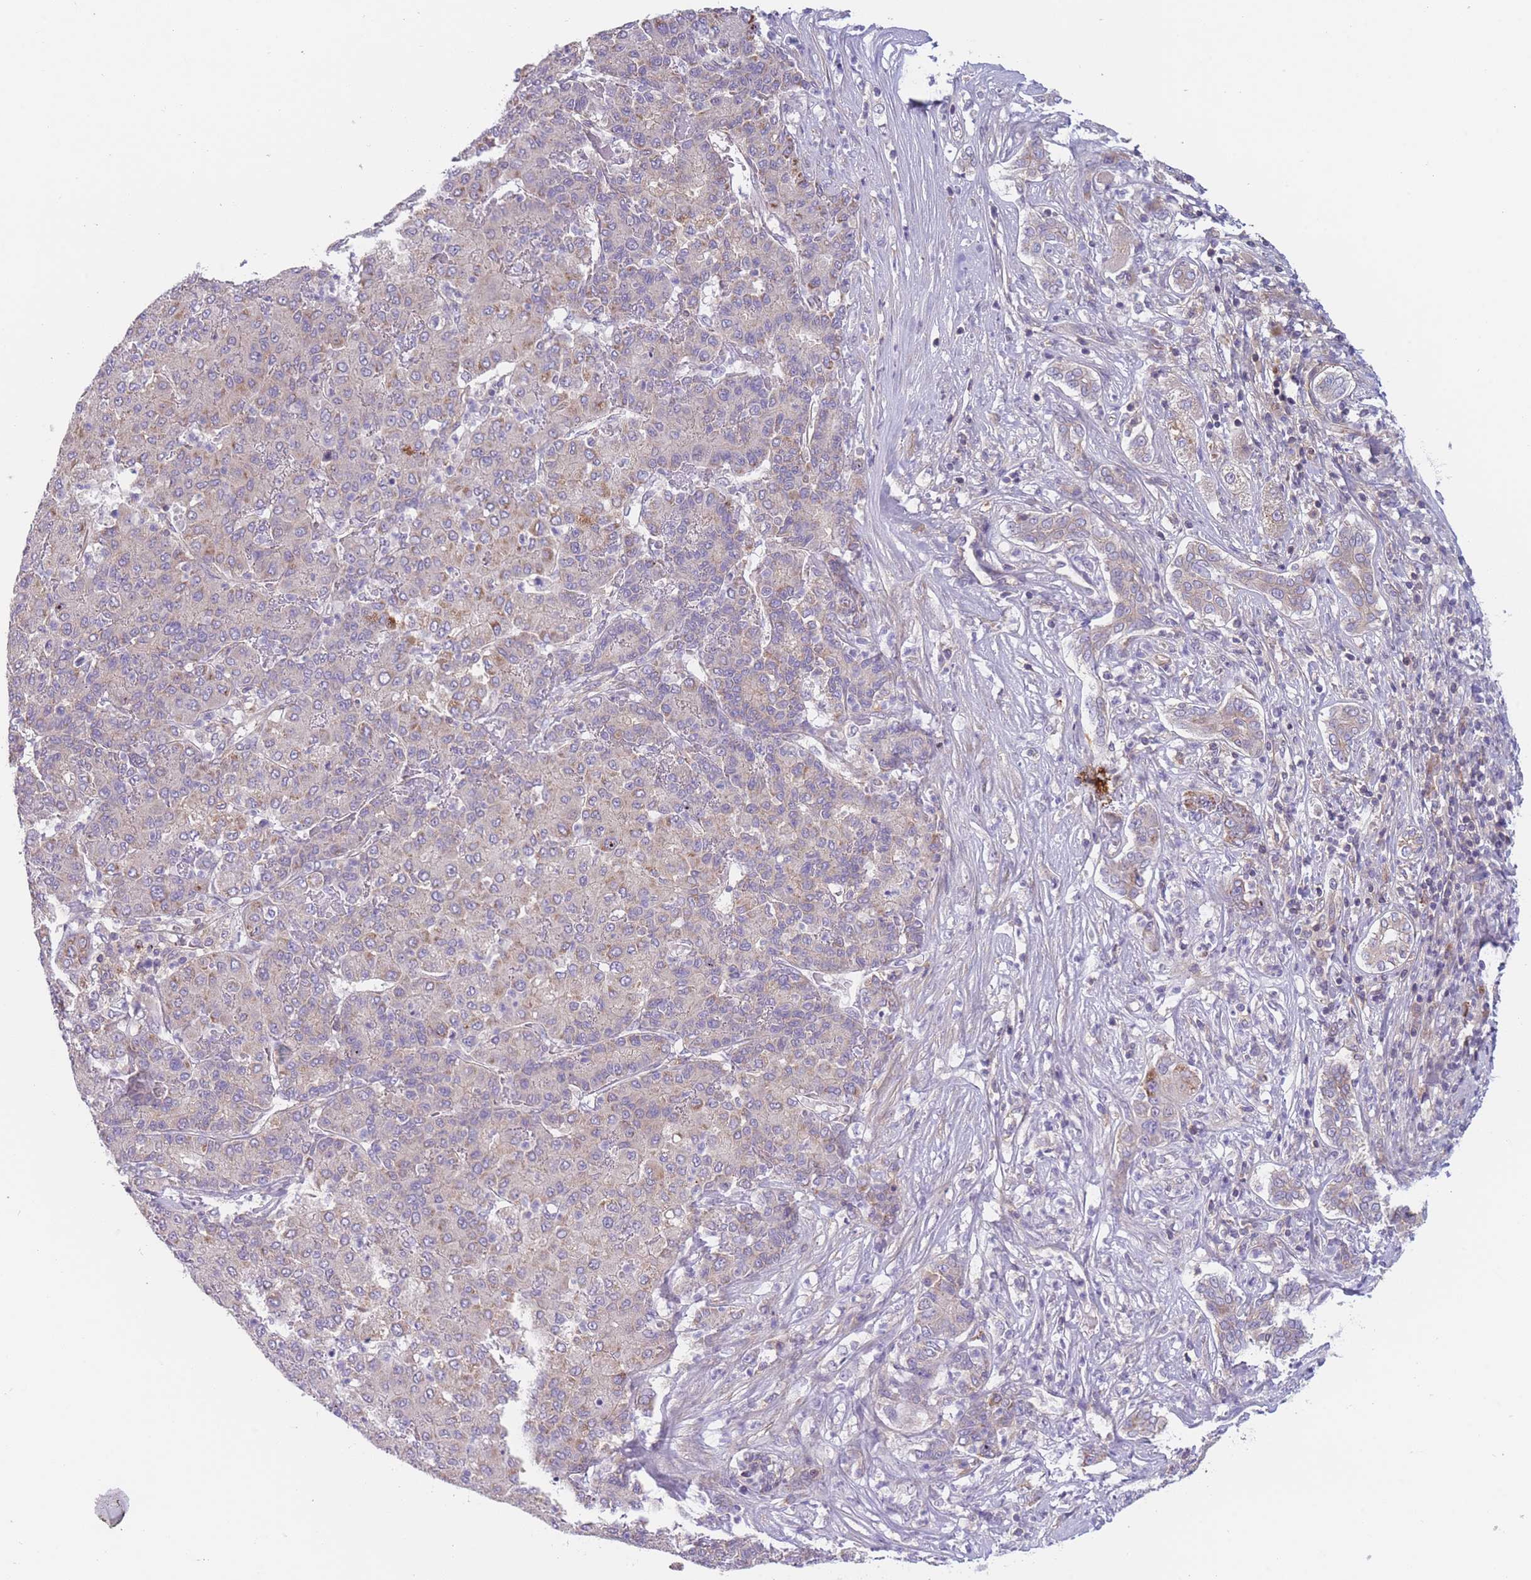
{"staining": {"intensity": "weak", "quantity": "<25%", "location": "cytoplasmic/membranous"}, "tissue": "liver cancer", "cell_type": "Tumor cells", "image_type": "cancer", "snomed": [{"axis": "morphology", "description": "Carcinoma, Hepatocellular, NOS"}, {"axis": "topography", "description": "Liver"}], "caption": "Tumor cells are negative for protein expression in human liver cancer.", "gene": "WDR93", "patient": {"sex": "male", "age": 65}}